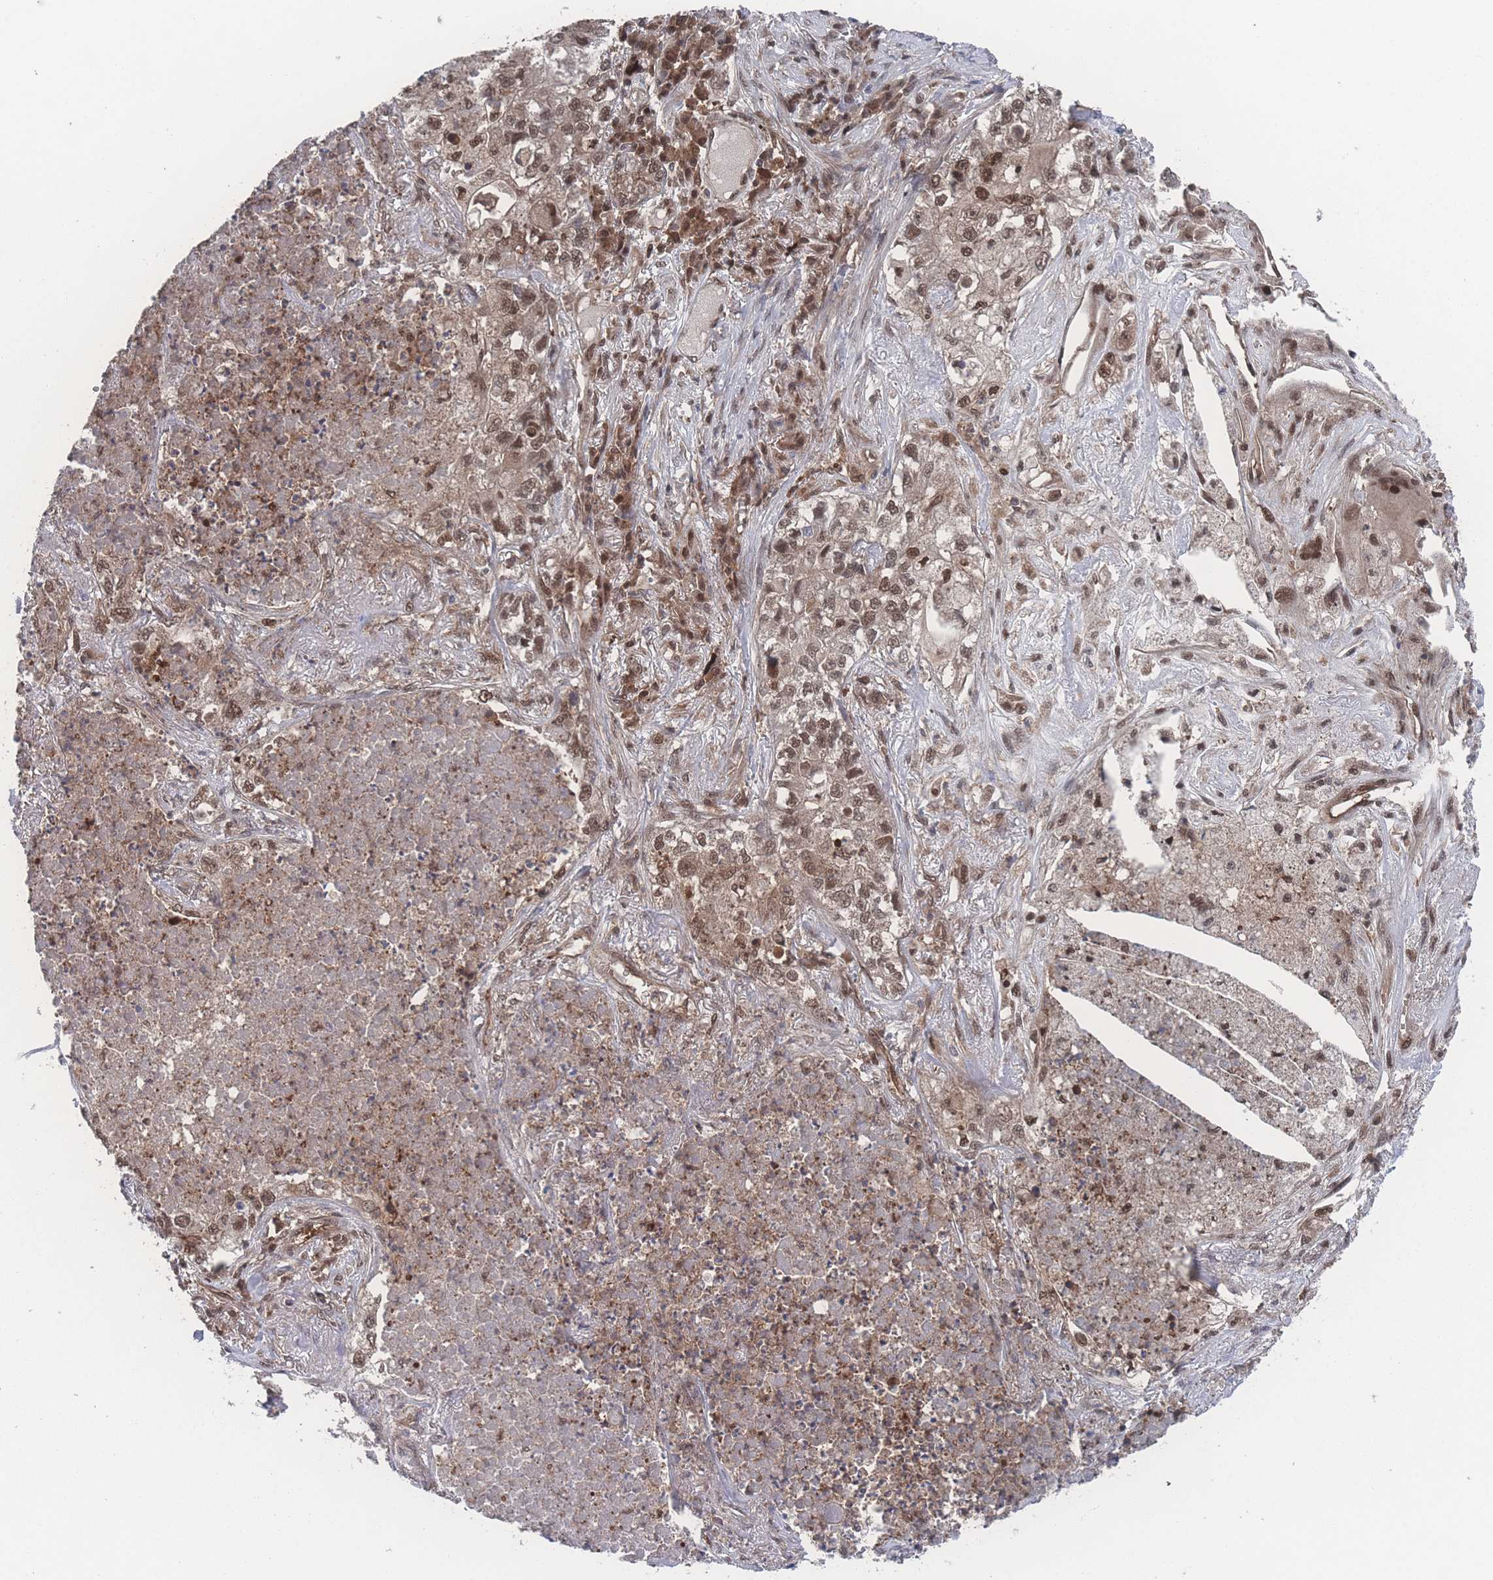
{"staining": {"intensity": "moderate", "quantity": ">75%", "location": "nuclear"}, "tissue": "lung cancer", "cell_type": "Tumor cells", "image_type": "cancer", "snomed": [{"axis": "morphology", "description": "Adenocarcinoma, NOS"}, {"axis": "topography", "description": "Lung"}], "caption": "Protein staining of lung cancer tissue reveals moderate nuclear expression in about >75% of tumor cells.", "gene": "PSMA1", "patient": {"sex": "male", "age": 49}}